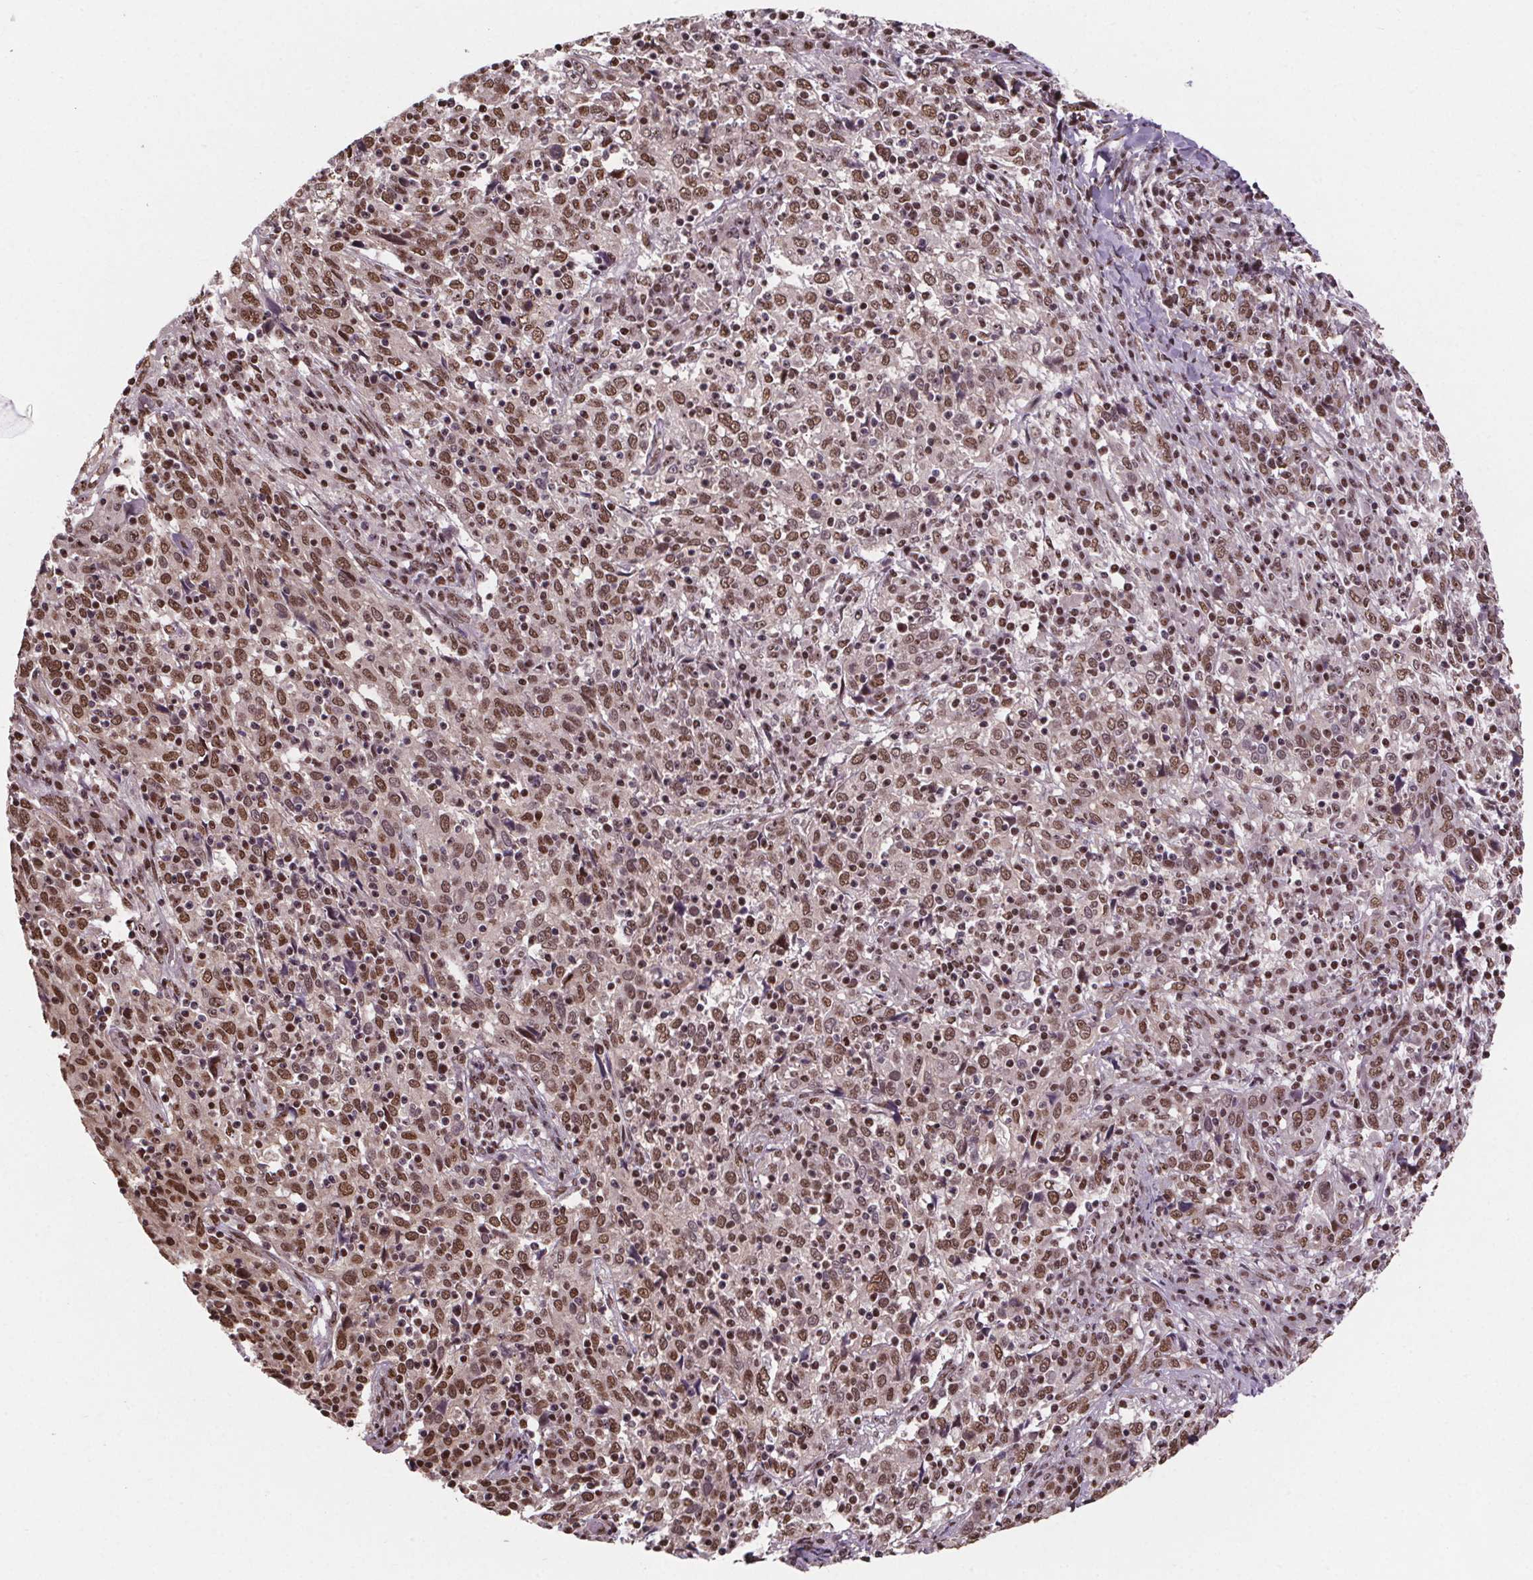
{"staining": {"intensity": "moderate", "quantity": ">75%", "location": "nuclear"}, "tissue": "cervical cancer", "cell_type": "Tumor cells", "image_type": "cancer", "snomed": [{"axis": "morphology", "description": "Squamous cell carcinoma, NOS"}, {"axis": "topography", "description": "Cervix"}], "caption": "Immunohistochemical staining of human cervical cancer exhibits moderate nuclear protein staining in about >75% of tumor cells.", "gene": "JARID2", "patient": {"sex": "female", "age": 46}}